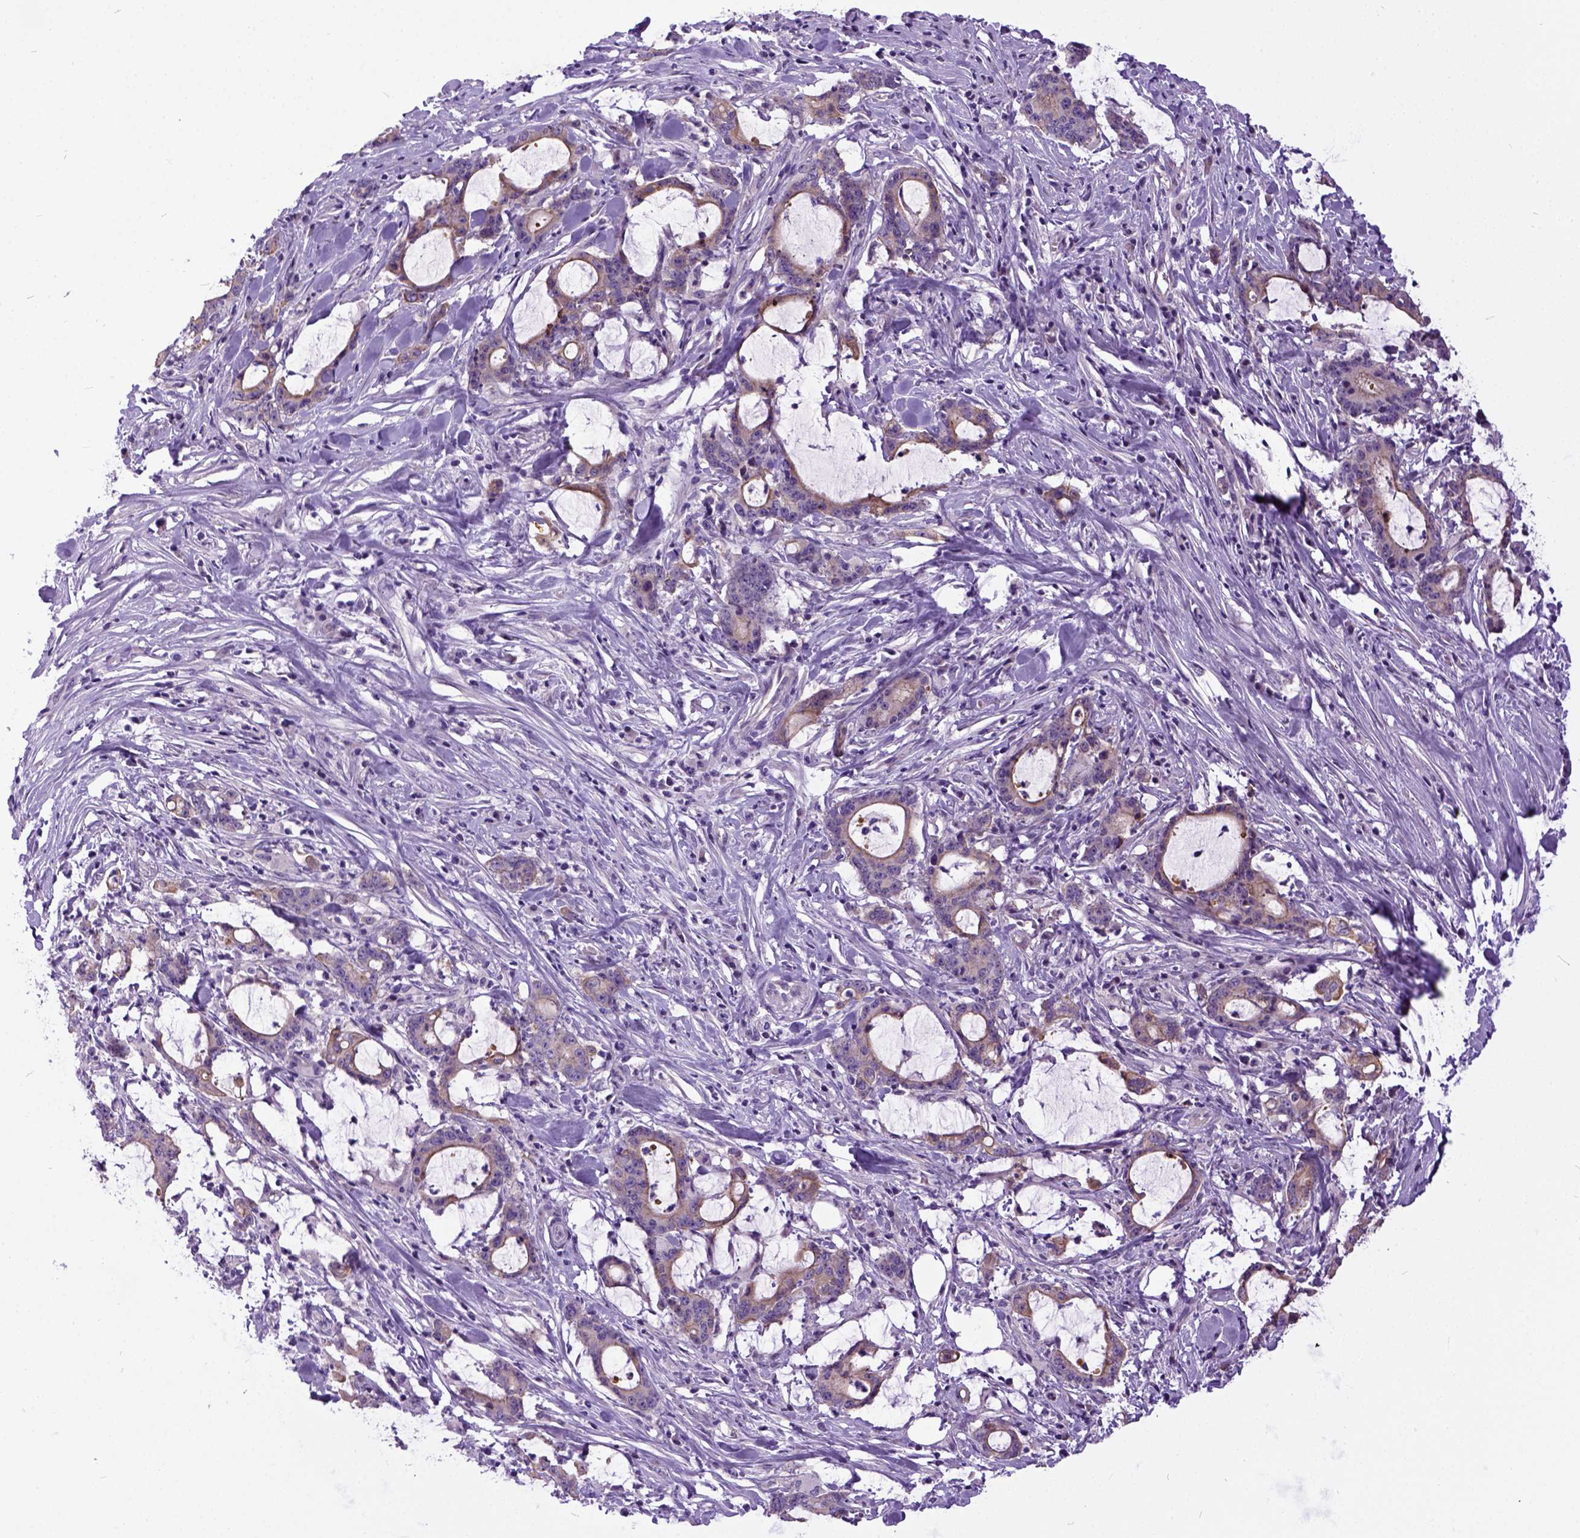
{"staining": {"intensity": "weak", "quantity": ">75%", "location": "cytoplasmic/membranous"}, "tissue": "stomach cancer", "cell_type": "Tumor cells", "image_type": "cancer", "snomed": [{"axis": "morphology", "description": "Adenocarcinoma, NOS"}, {"axis": "topography", "description": "Stomach, upper"}], "caption": "Immunohistochemical staining of human adenocarcinoma (stomach) reveals low levels of weak cytoplasmic/membranous positivity in approximately >75% of tumor cells. The protein of interest is shown in brown color, while the nuclei are stained blue.", "gene": "NEK5", "patient": {"sex": "male", "age": 68}}